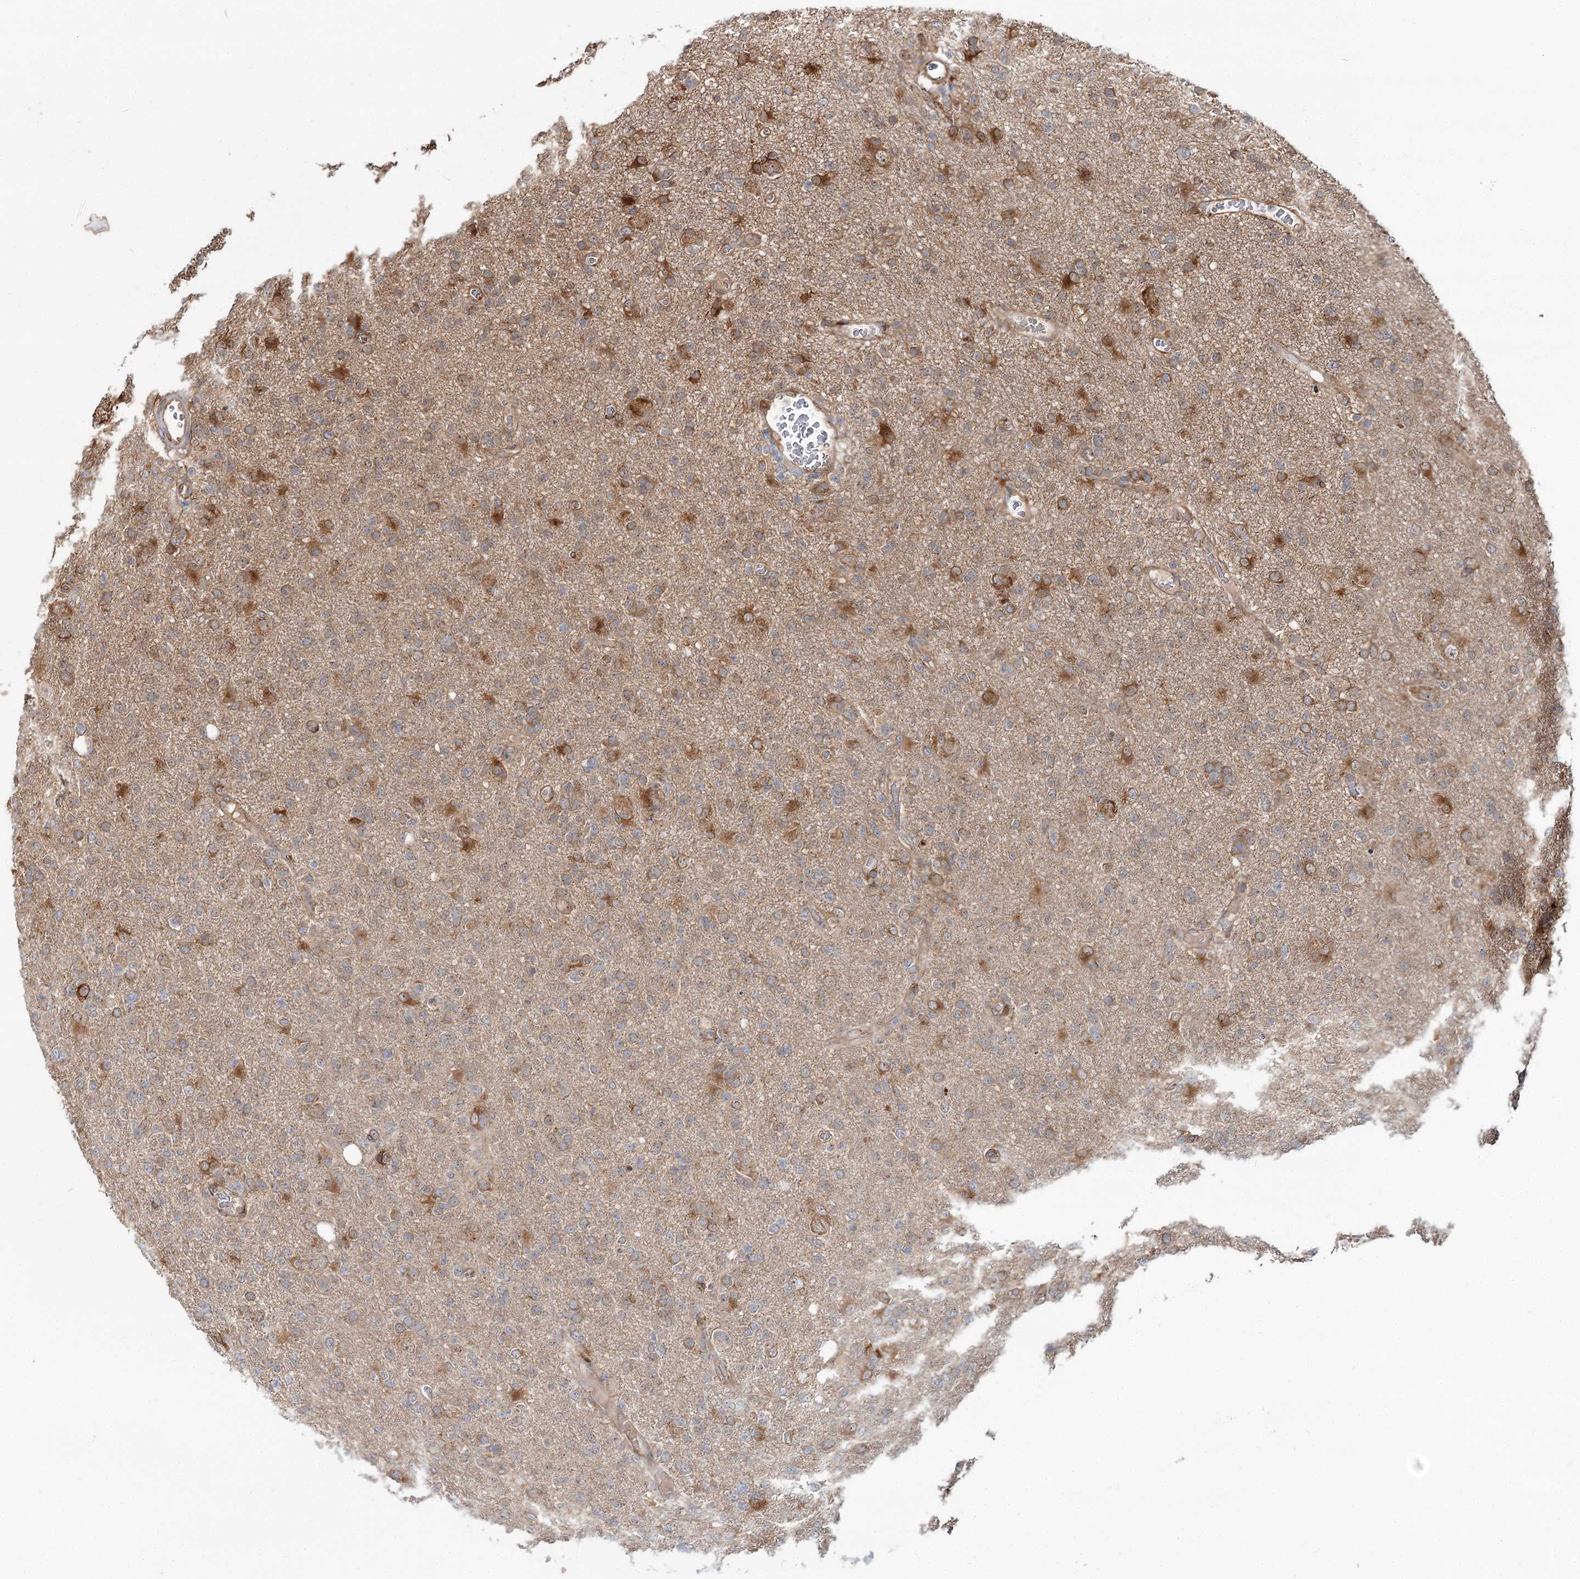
{"staining": {"intensity": "weak", "quantity": "25%-75%", "location": "cytoplasmic/membranous"}, "tissue": "glioma", "cell_type": "Tumor cells", "image_type": "cancer", "snomed": [{"axis": "morphology", "description": "Glioma, malignant, High grade"}, {"axis": "topography", "description": "Brain"}], "caption": "This is an image of IHC staining of malignant glioma (high-grade), which shows weak expression in the cytoplasmic/membranous of tumor cells.", "gene": "SPART", "patient": {"sex": "female", "age": 57}}